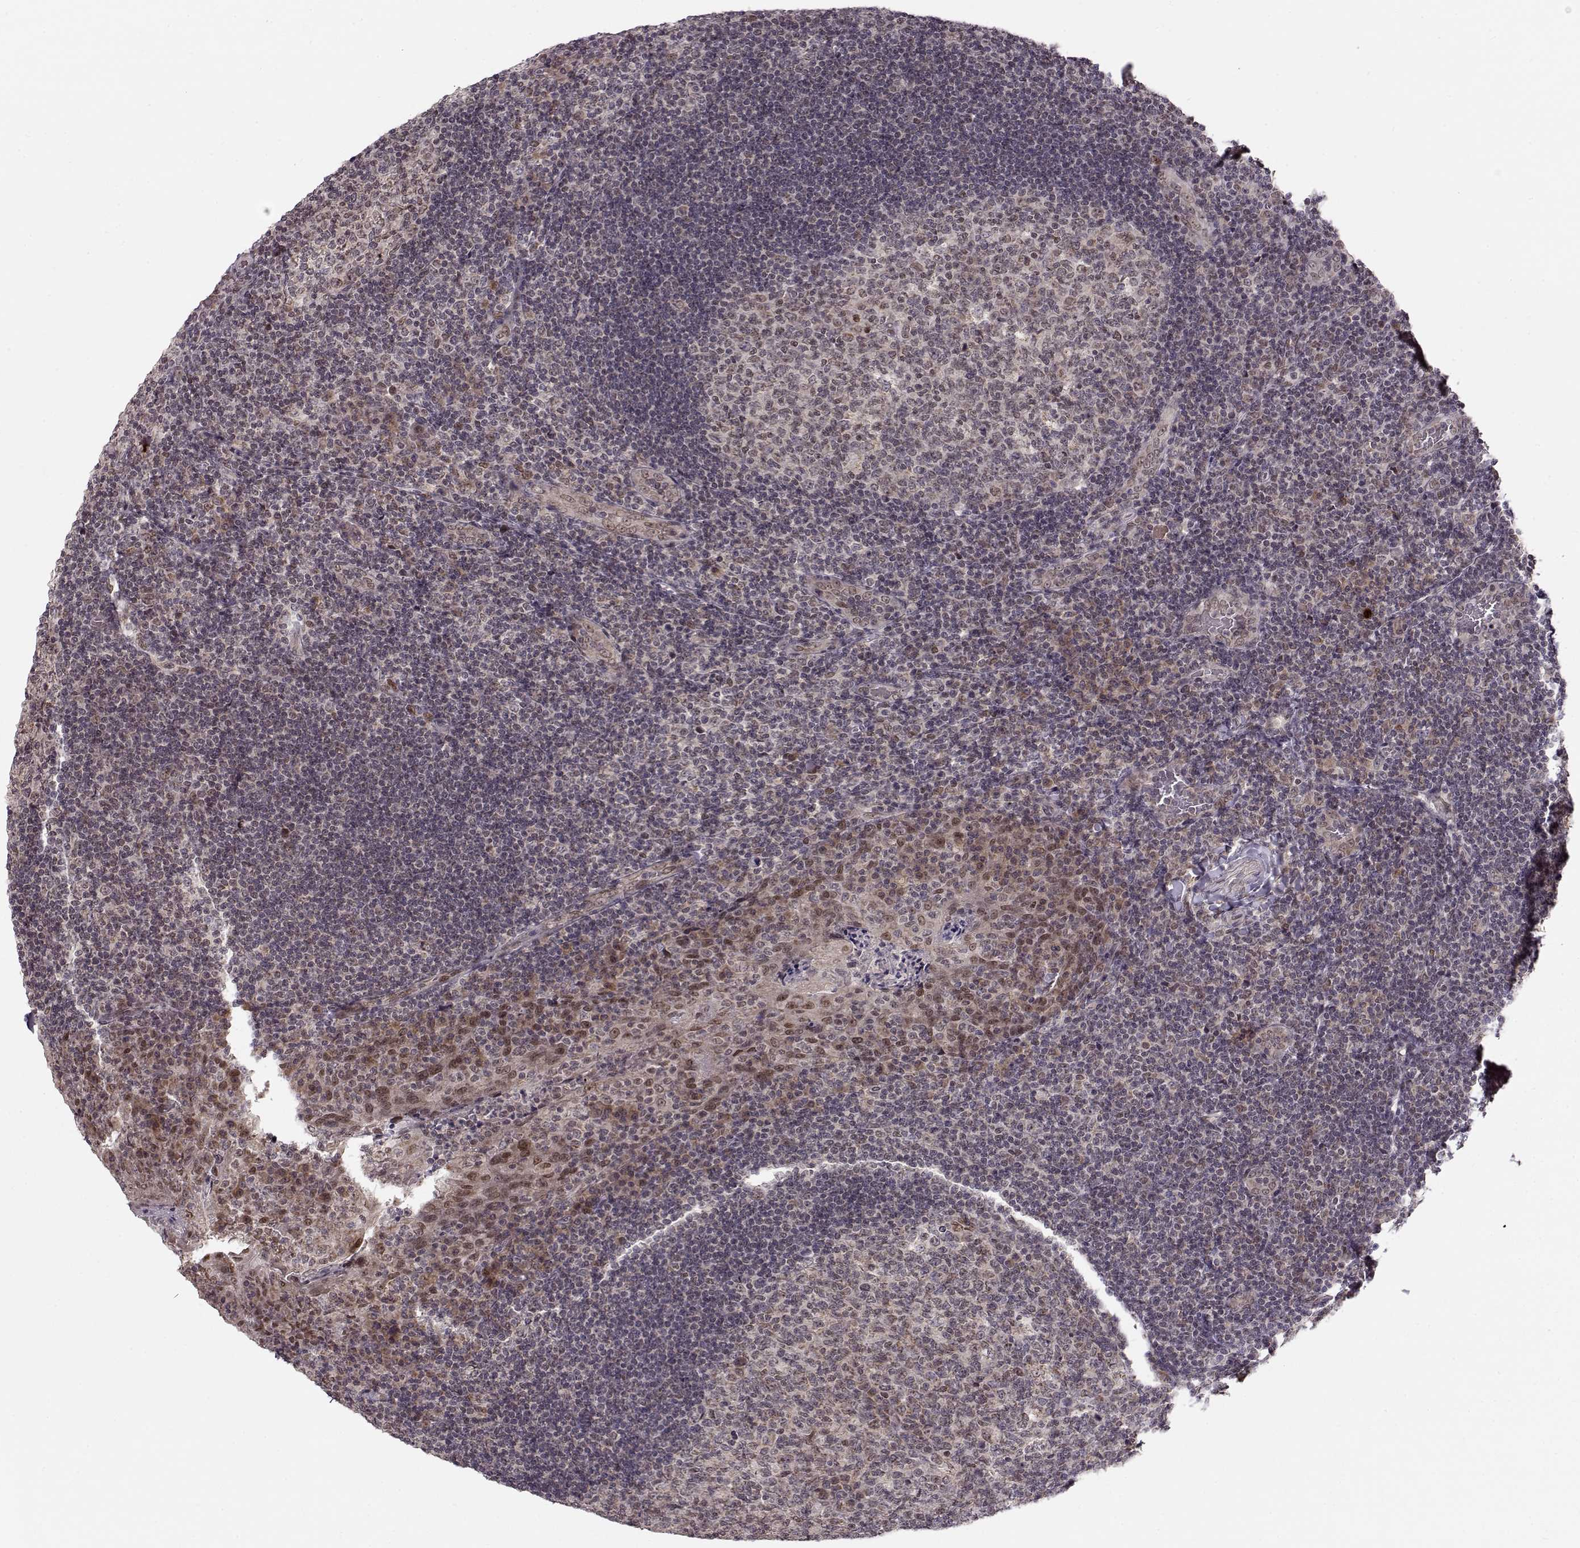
{"staining": {"intensity": "weak", "quantity": "<25%", "location": "nuclear"}, "tissue": "tonsil", "cell_type": "Germinal center cells", "image_type": "normal", "snomed": [{"axis": "morphology", "description": "Normal tissue, NOS"}, {"axis": "topography", "description": "Tonsil"}], "caption": "DAB immunohistochemical staining of normal tonsil displays no significant expression in germinal center cells.", "gene": "RAI1", "patient": {"sex": "male", "age": 17}}